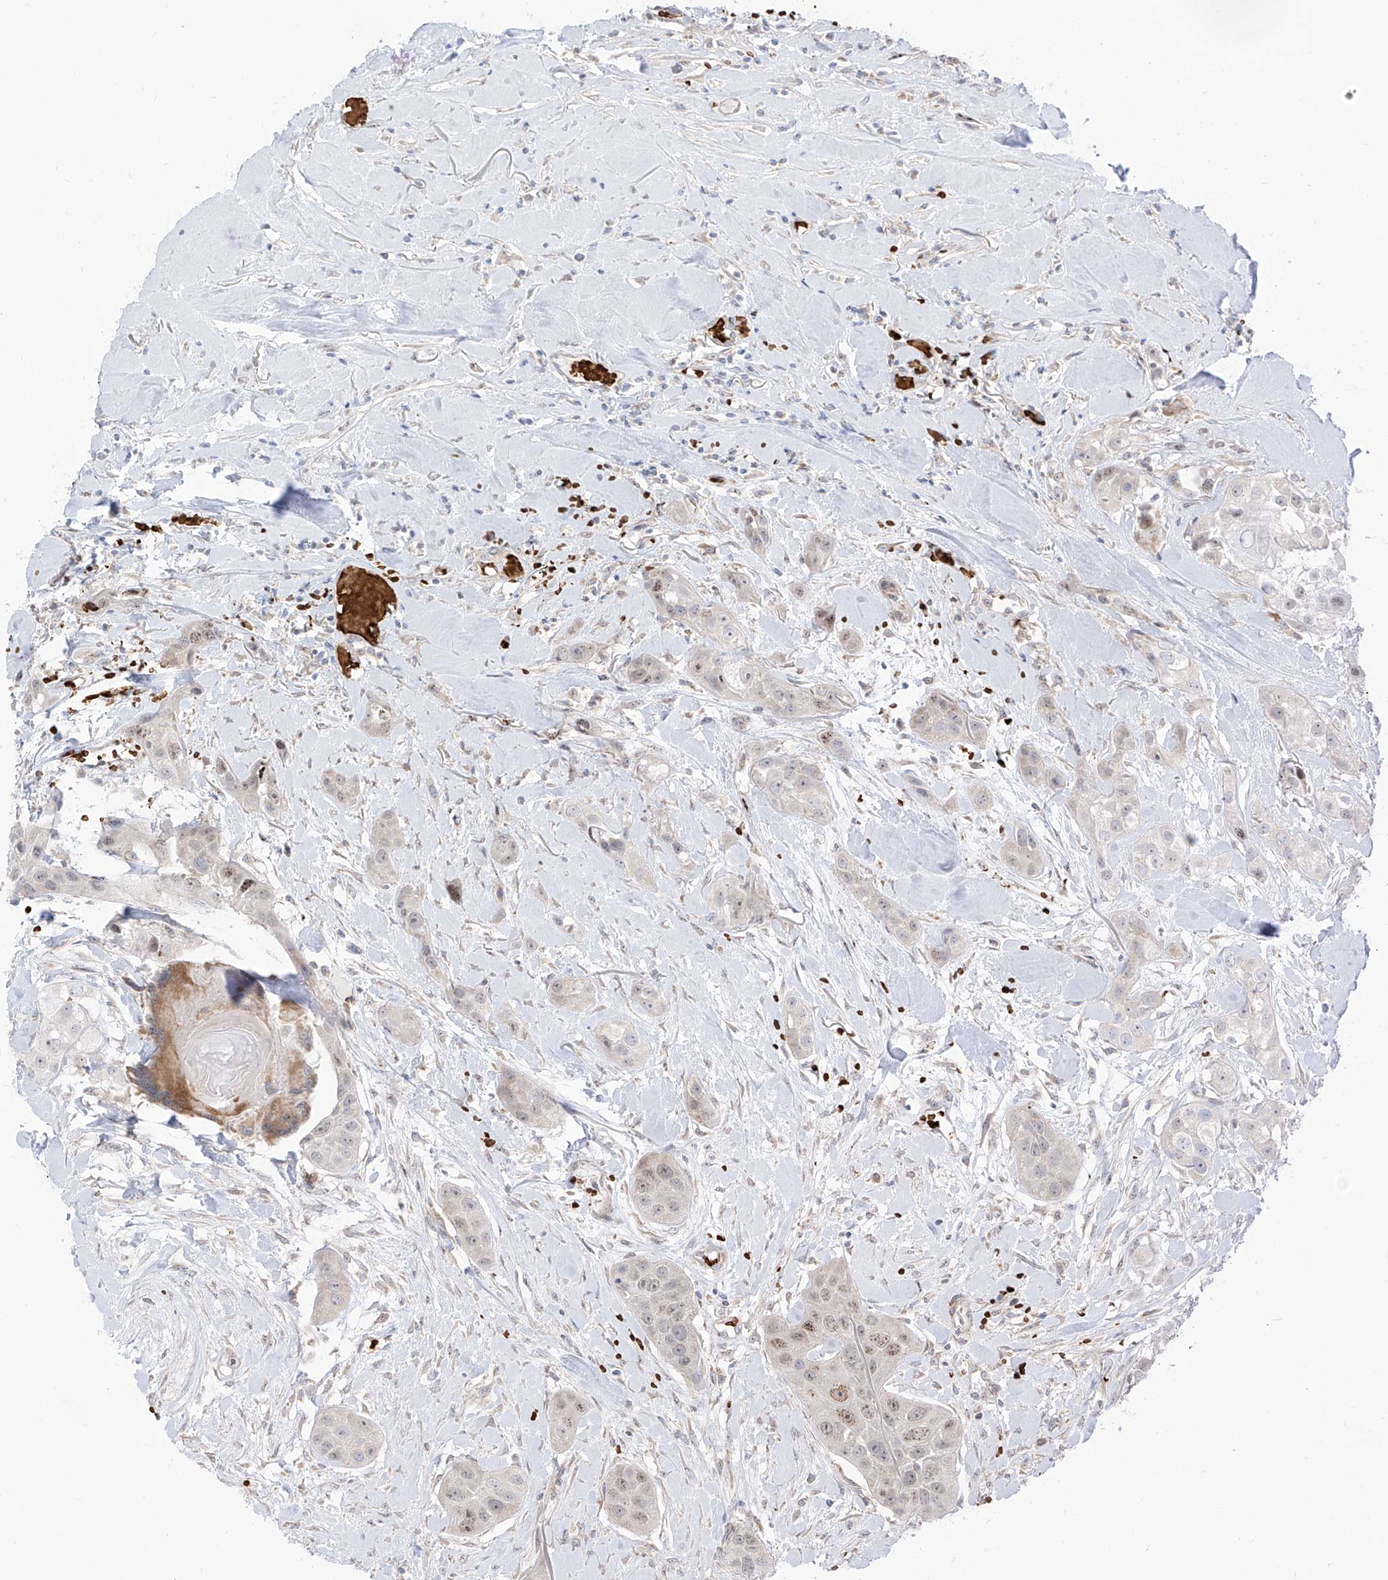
{"staining": {"intensity": "weak", "quantity": "<25%", "location": "cytoplasmic/membranous,nuclear"}, "tissue": "head and neck cancer", "cell_type": "Tumor cells", "image_type": "cancer", "snomed": [{"axis": "morphology", "description": "Normal tissue, NOS"}, {"axis": "morphology", "description": "Squamous cell carcinoma, NOS"}, {"axis": "topography", "description": "Skeletal muscle"}, {"axis": "topography", "description": "Head-Neck"}], "caption": "A high-resolution histopathology image shows immunohistochemistry (IHC) staining of head and neck squamous cell carcinoma, which reveals no significant expression in tumor cells.", "gene": "ARHGEF40", "patient": {"sex": "male", "age": 51}}